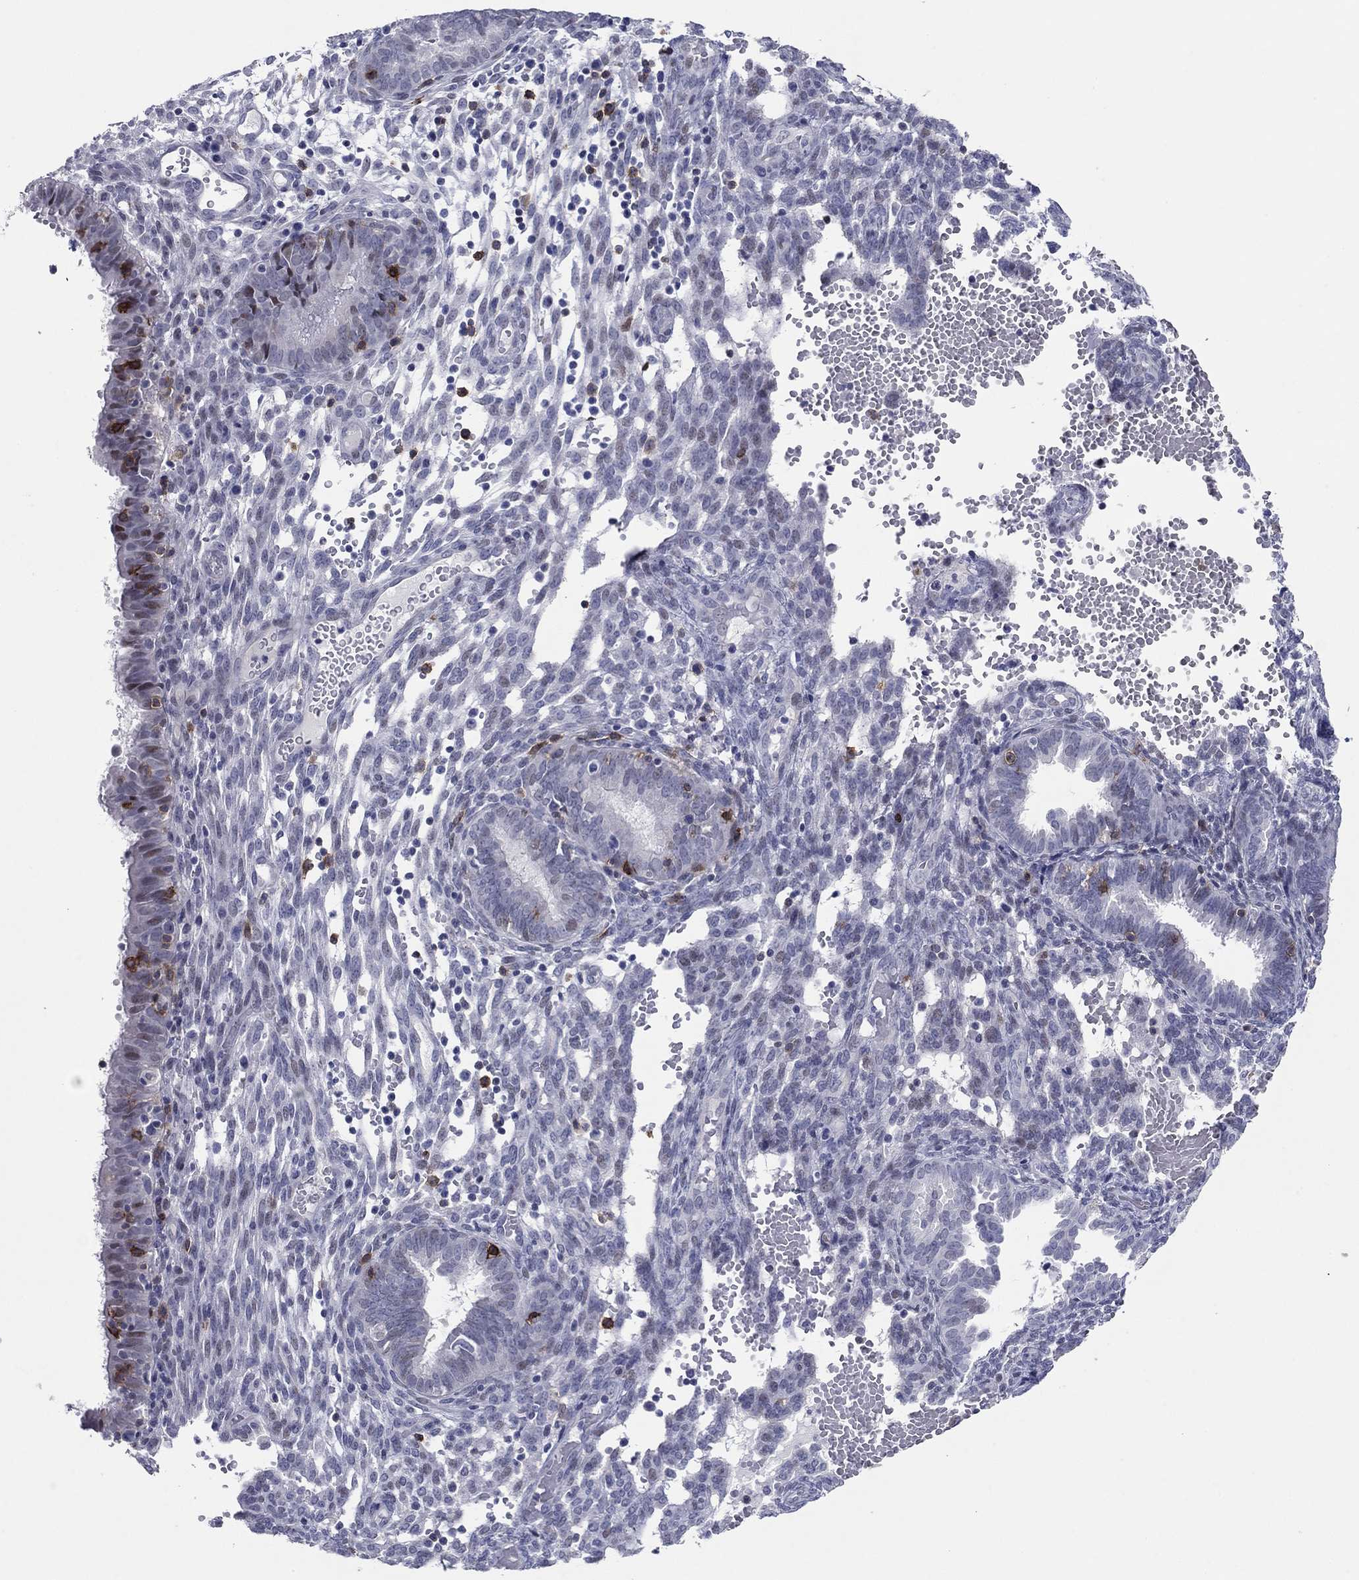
{"staining": {"intensity": "negative", "quantity": "none", "location": "none"}, "tissue": "endometrium", "cell_type": "Cells in endometrial stroma", "image_type": "normal", "snomed": [{"axis": "morphology", "description": "Normal tissue, NOS"}, {"axis": "topography", "description": "Endometrium"}], "caption": "This is an immunohistochemistry (IHC) histopathology image of benign endometrium. There is no staining in cells in endometrial stroma.", "gene": "ITGAE", "patient": {"sex": "female", "age": 42}}